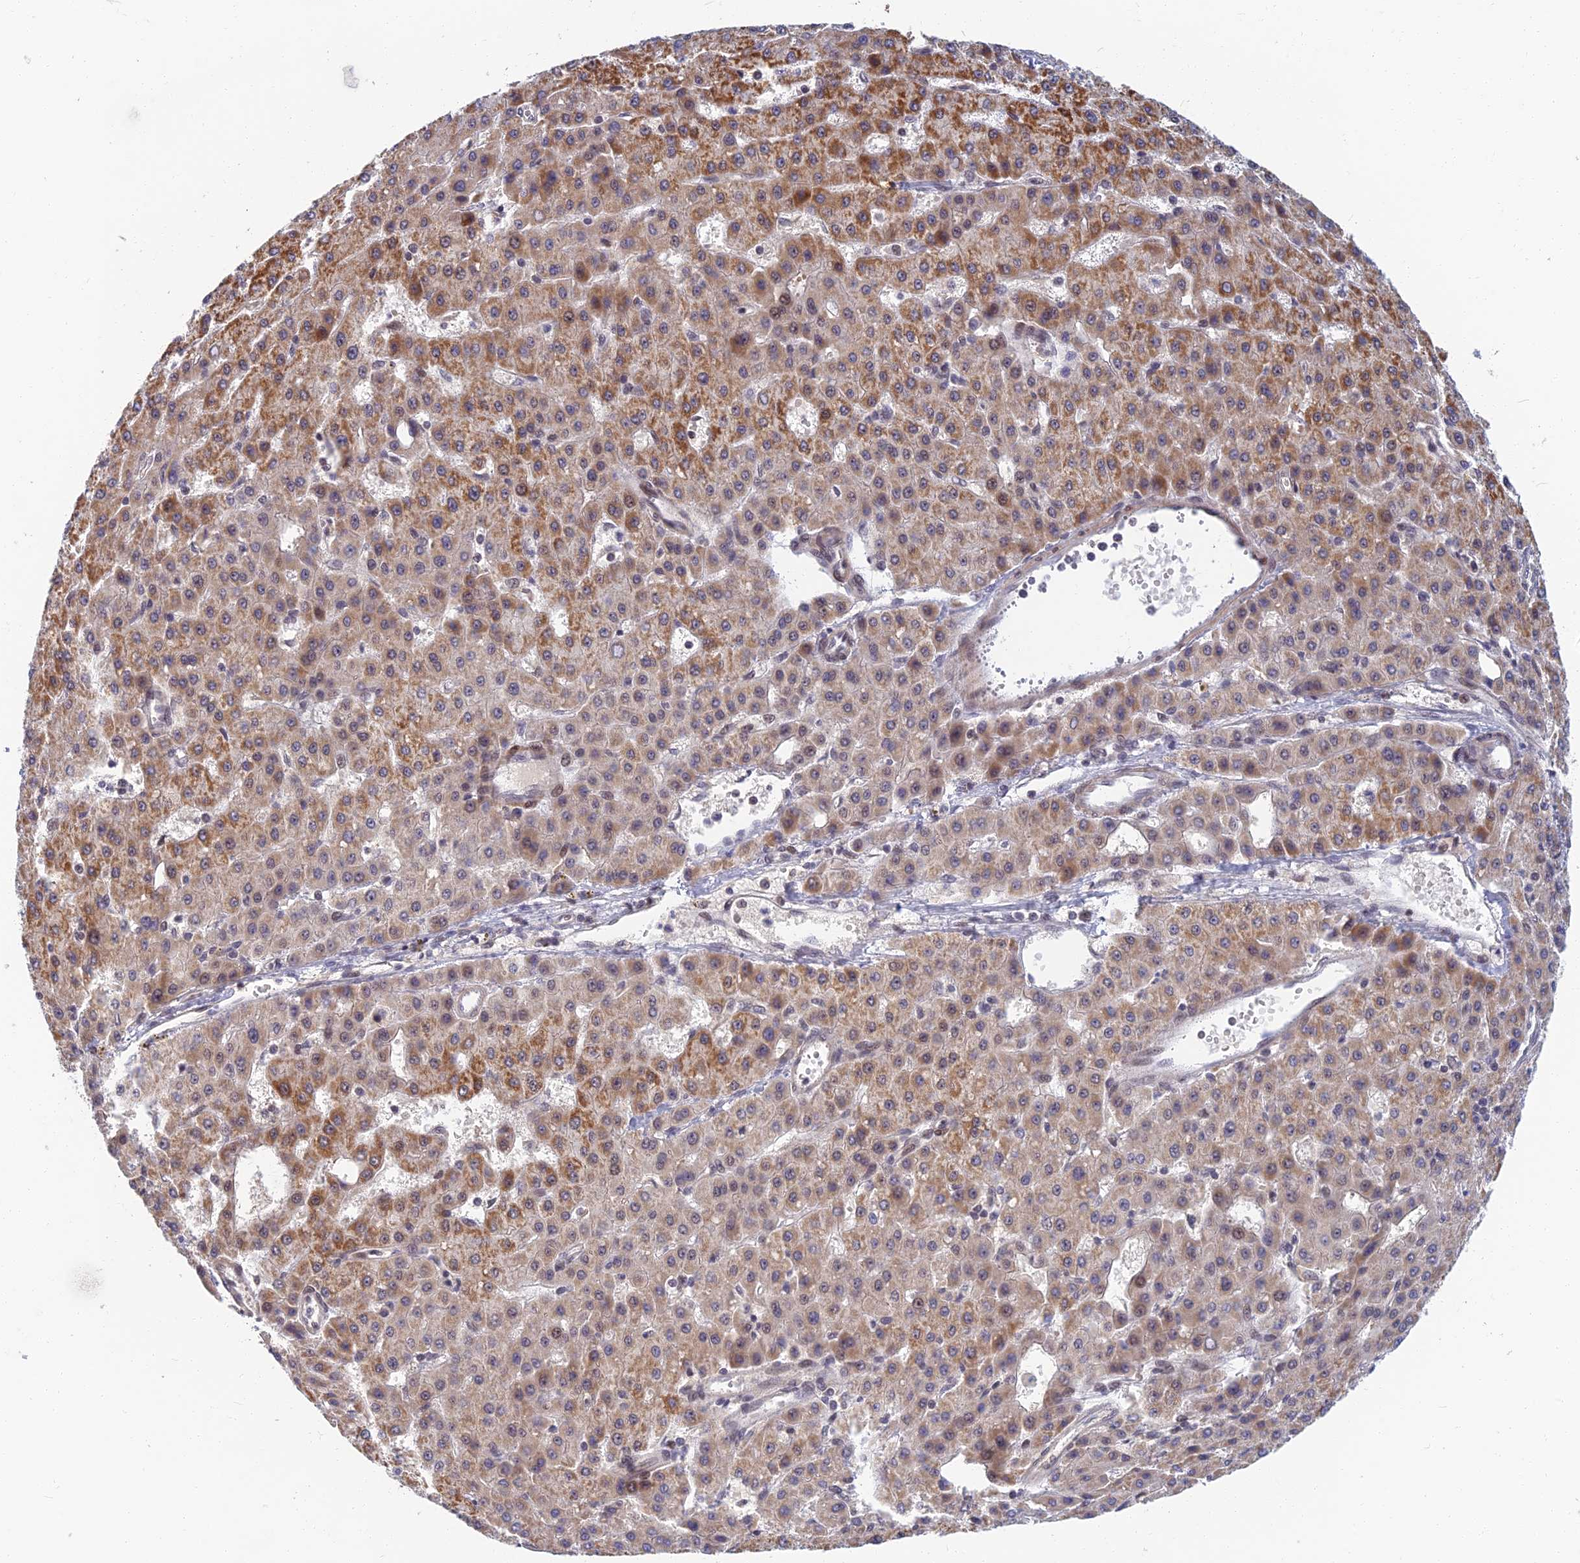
{"staining": {"intensity": "strong", "quantity": "<25%", "location": "cytoplasmic/membranous"}, "tissue": "liver cancer", "cell_type": "Tumor cells", "image_type": "cancer", "snomed": [{"axis": "morphology", "description": "Carcinoma, Hepatocellular, NOS"}, {"axis": "topography", "description": "Liver"}], "caption": "Liver cancer (hepatocellular carcinoma) tissue demonstrates strong cytoplasmic/membranous expression in approximately <25% of tumor cells, visualized by immunohistochemistry.", "gene": "TCEA2", "patient": {"sex": "male", "age": 47}}